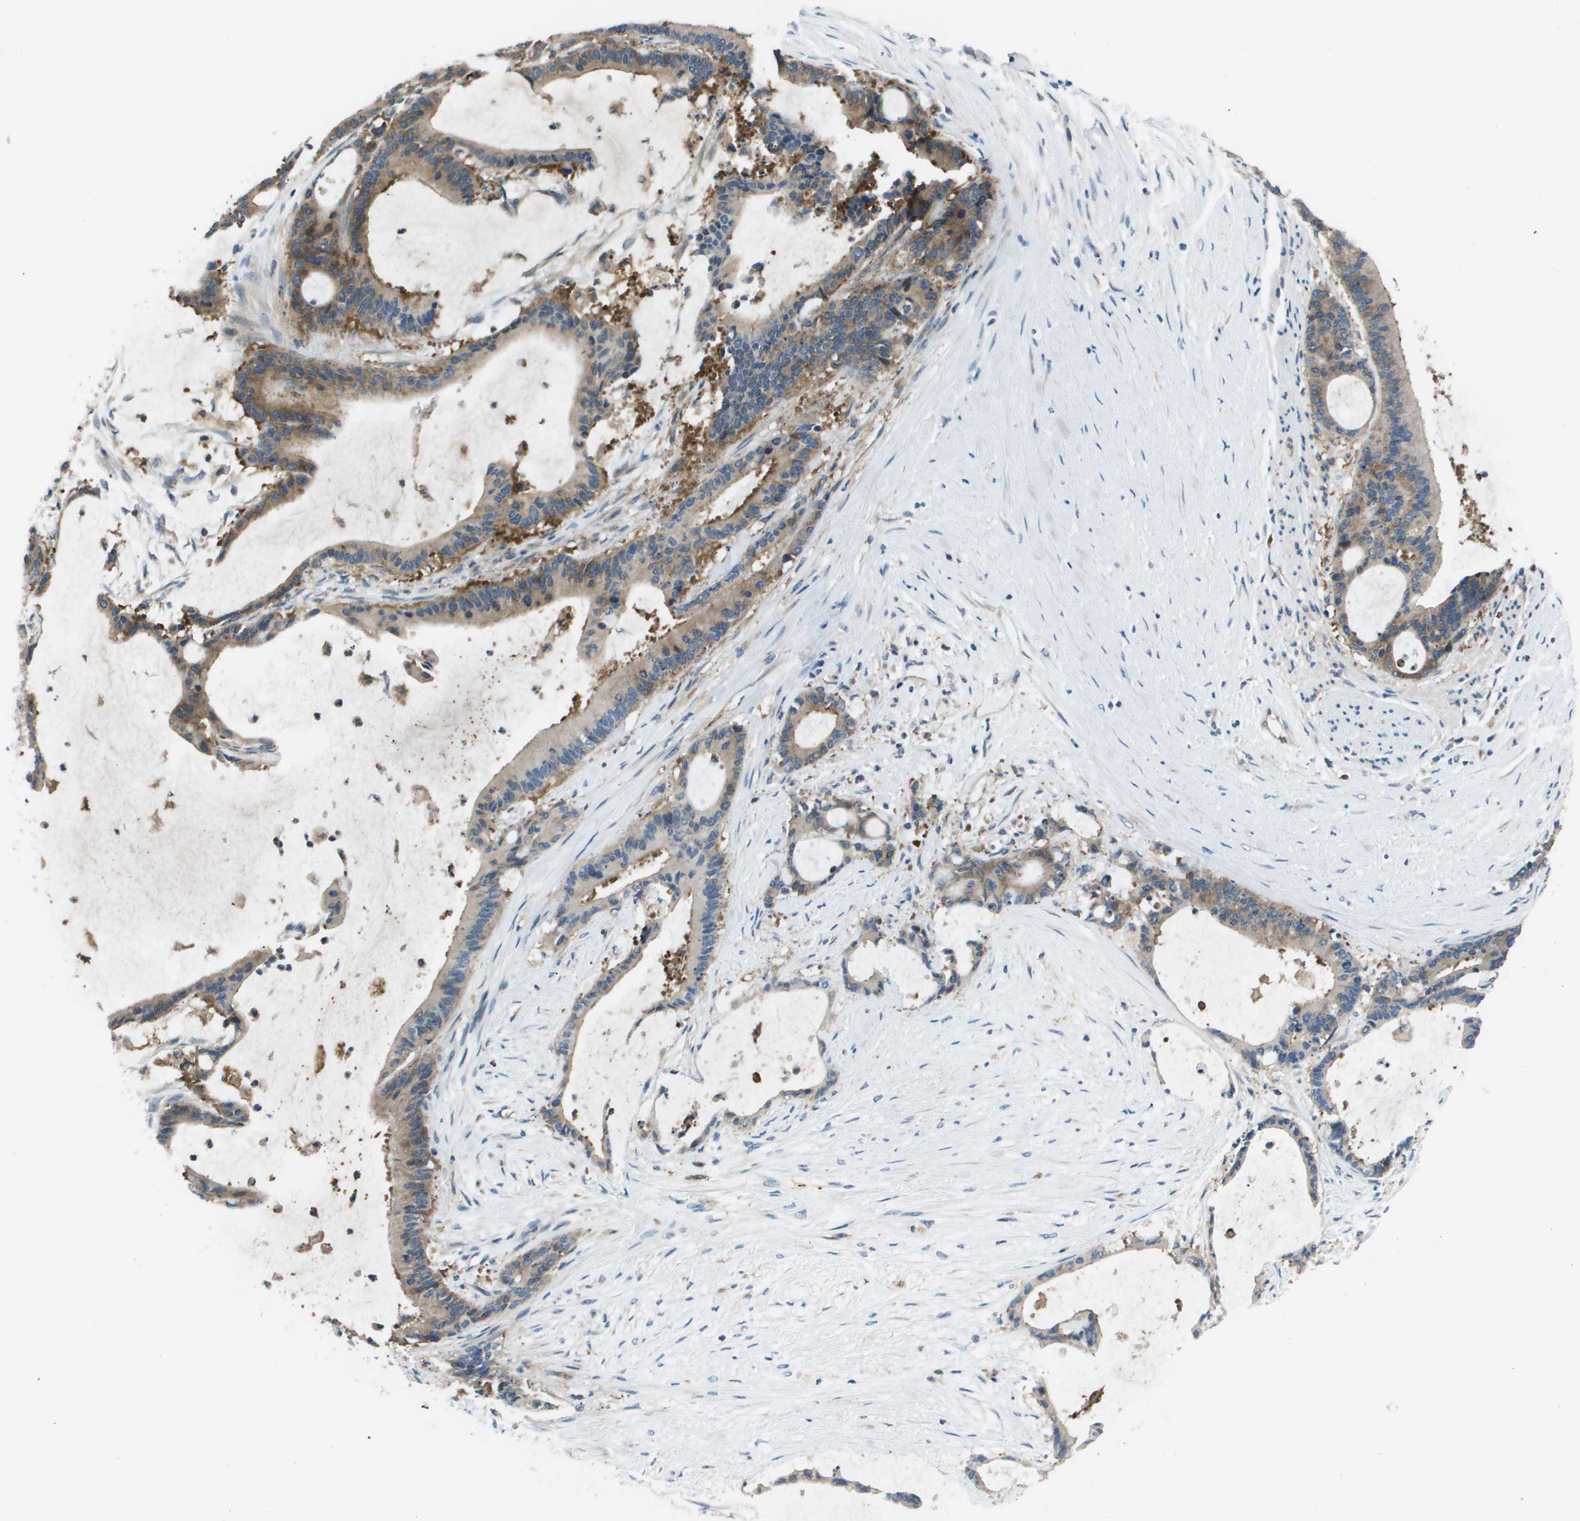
{"staining": {"intensity": "moderate", "quantity": ">75%", "location": "cytoplasmic/membranous"}, "tissue": "liver cancer", "cell_type": "Tumor cells", "image_type": "cancer", "snomed": [{"axis": "morphology", "description": "Cholangiocarcinoma"}, {"axis": "topography", "description": "Liver"}], "caption": "A histopathology image of human liver cancer stained for a protein shows moderate cytoplasmic/membranous brown staining in tumor cells.", "gene": "EIF3B", "patient": {"sex": "female", "age": 73}}